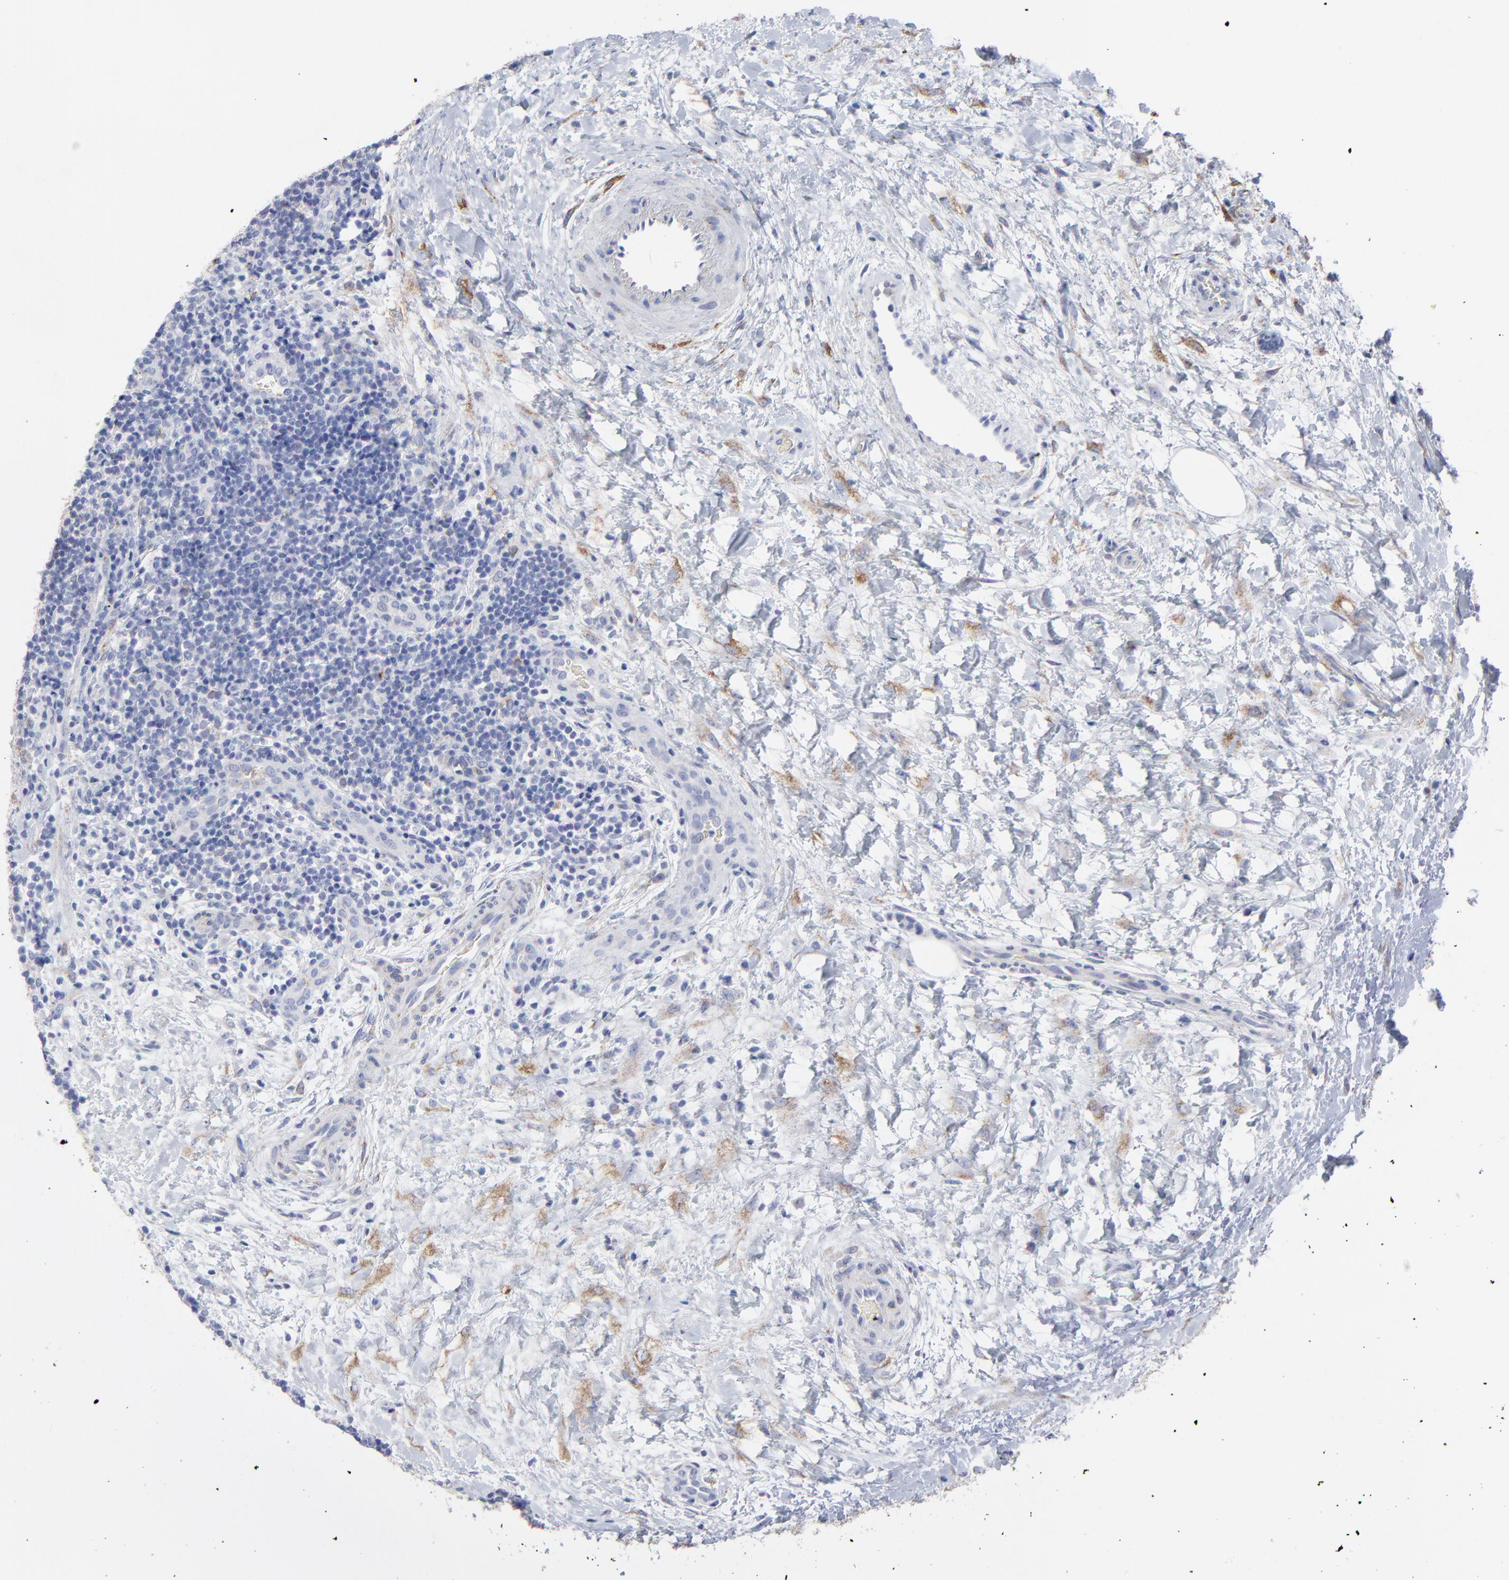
{"staining": {"intensity": "weak", "quantity": "<25%", "location": "cytoplasmic/membranous"}, "tissue": "lymphoma", "cell_type": "Tumor cells", "image_type": "cancer", "snomed": [{"axis": "morphology", "description": "Malignant lymphoma, non-Hodgkin's type, Low grade"}, {"axis": "topography", "description": "Lymph node"}], "caption": "There is no significant staining in tumor cells of lymphoma.", "gene": "CNTN3", "patient": {"sex": "female", "age": 76}}